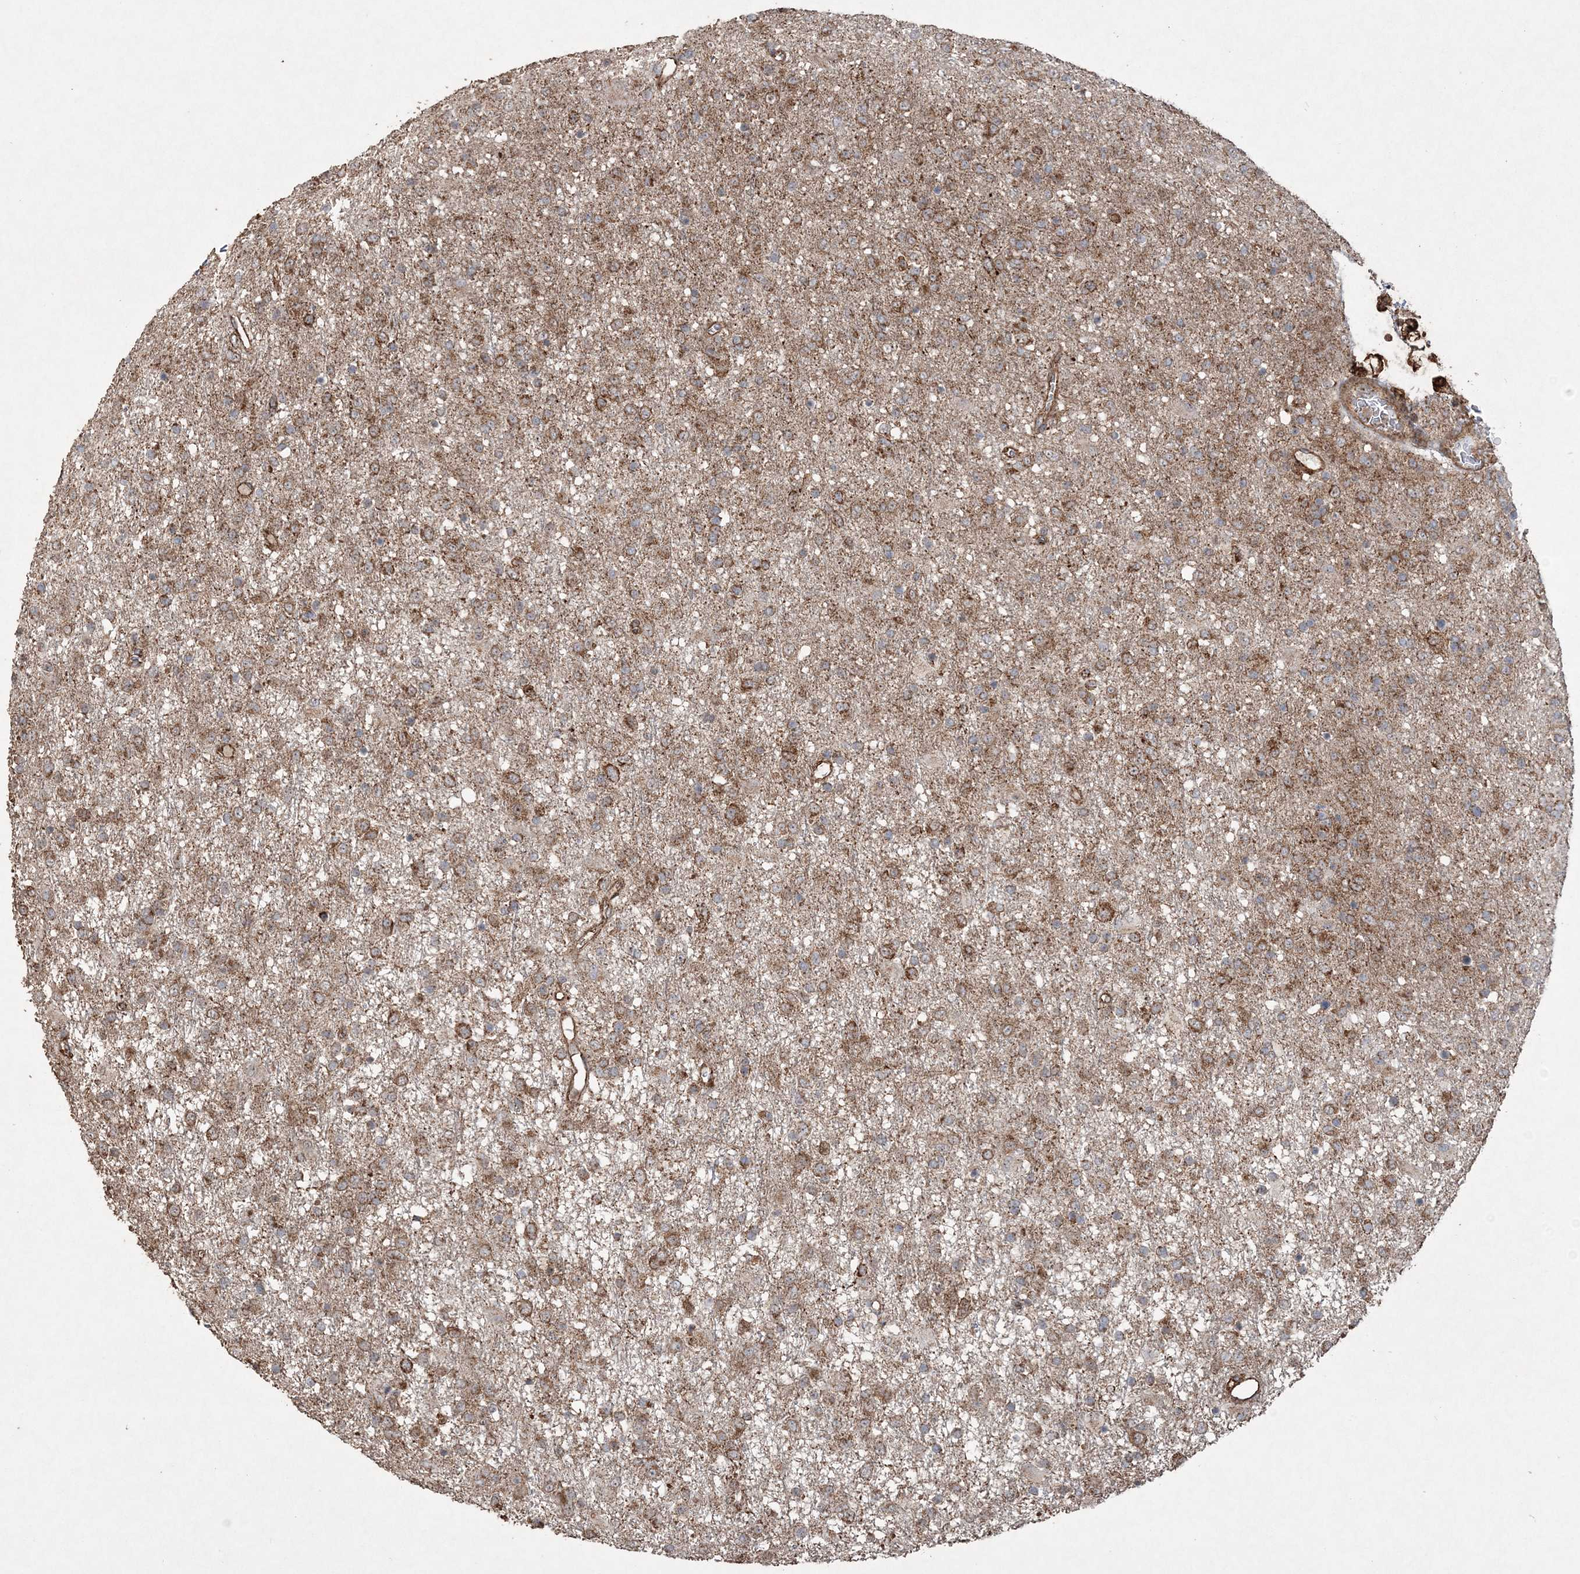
{"staining": {"intensity": "moderate", "quantity": ">75%", "location": "cytoplasmic/membranous"}, "tissue": "glioma", "cell_type": "Tumor cells", "image_type": "cancer", "snomed": [{"axis": "morphology", "description": "Glioma, malignant, Low grade"}, {"axis": "topography", "description": "Brain"}], "caption": "Tumor cells reveal moderate cytoplasmic/membranous staining in approximately >75% of cells in glioma.", "gene": "TTC7A", "patient": {"sex": "male", "age": 65}}